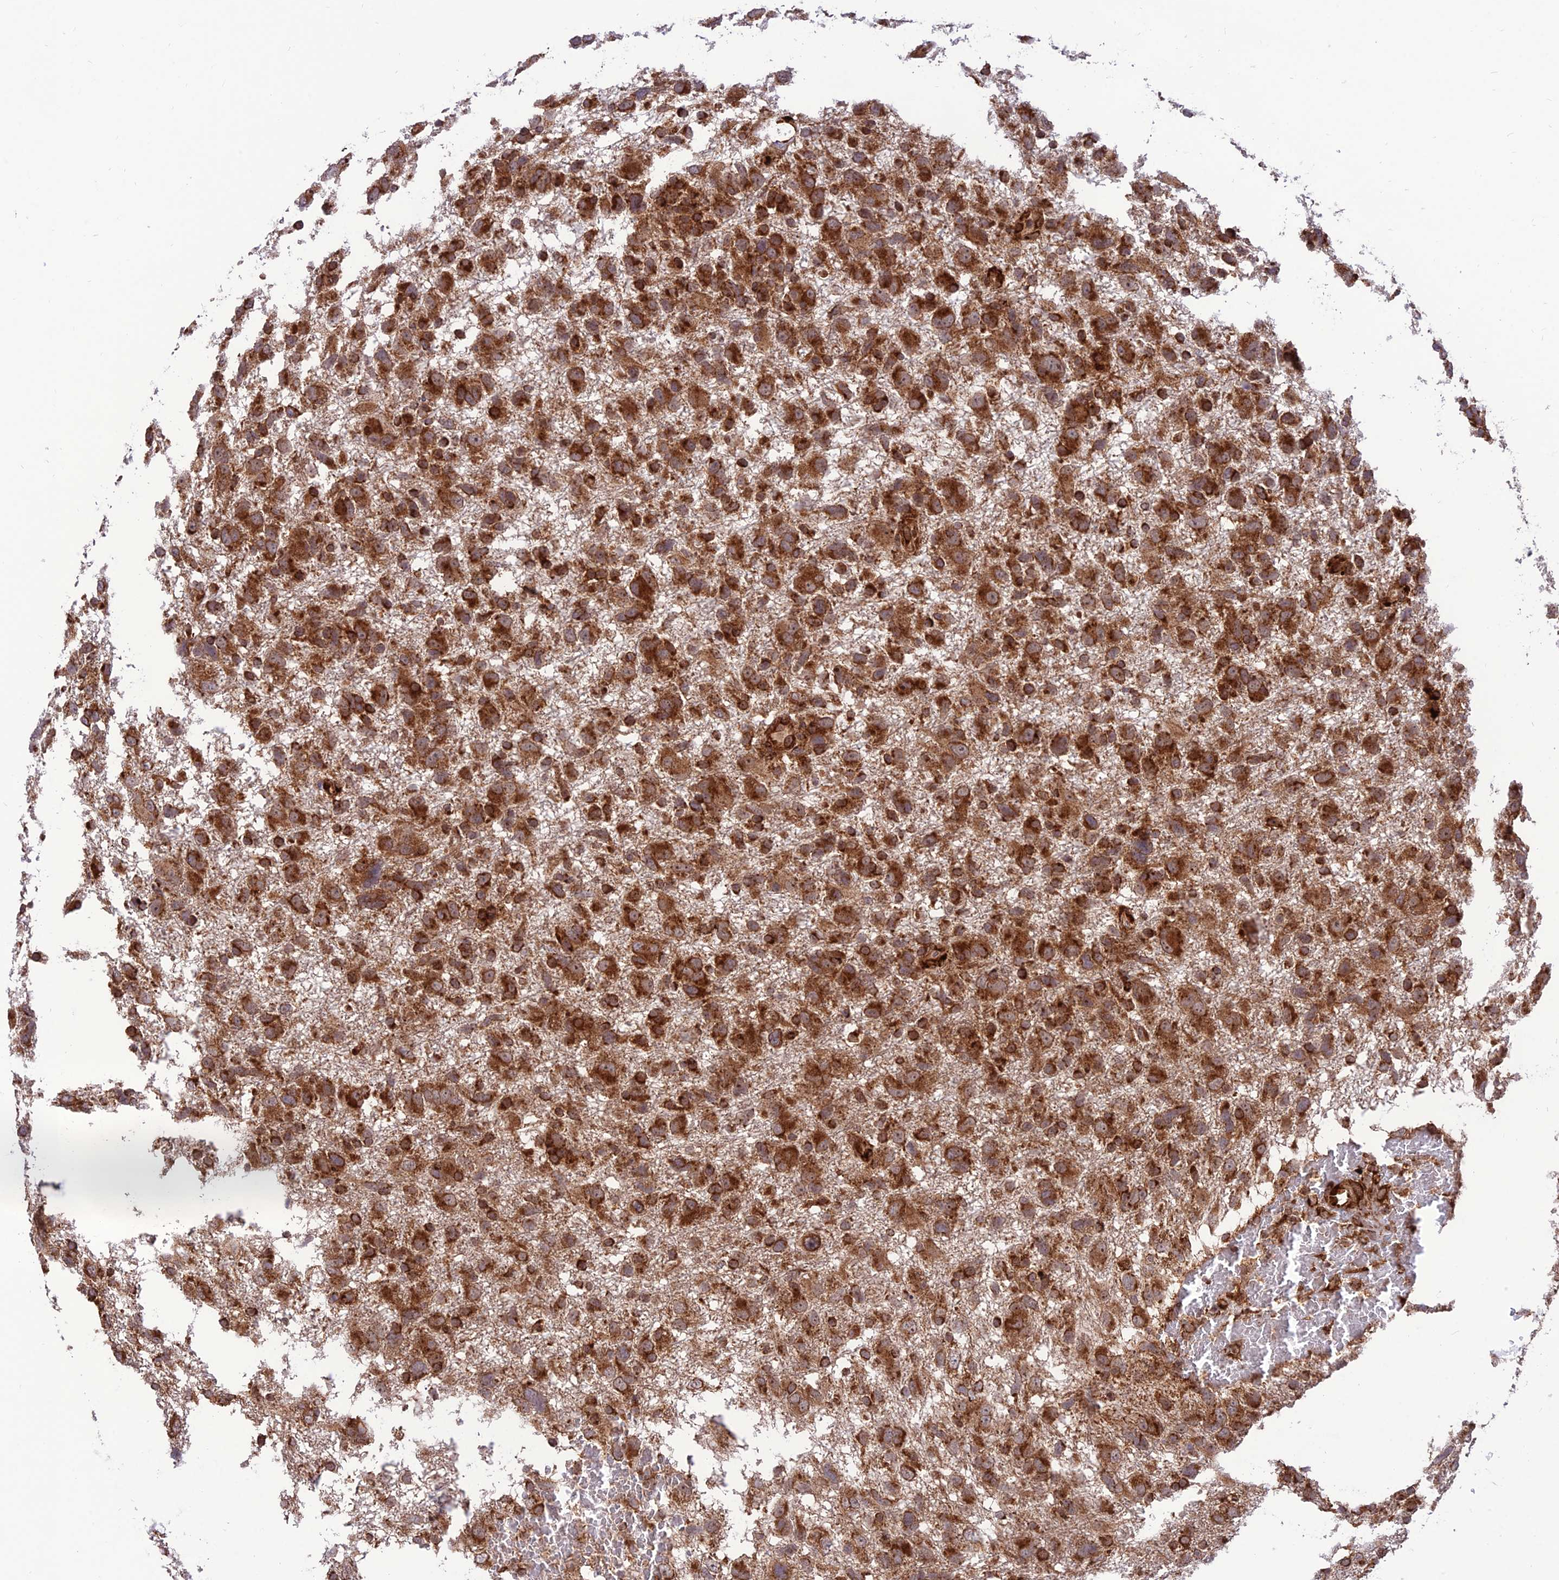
{"staining": {"intensity": "strong", "quantity": ">75%", "location": "cytoplasmic/membranous"}, "tissue": "glioma", "cell_type": "Tumor cells", "image_type": "cancer", "snomed": [{"axis": "morphology", "description": "Glioma, malignant, High grade"}, {"axis": "topography", "description": "Brain"}], "caption": "Malignant high-grade glioma stained with immunohistochemistry shows strong cytoplasmic/membranous staining in about >75% of tumor cells. (DAB = brown stain, brightfield microscopy at high magnification).", "gene": "CRTAP", "patient": {"sex": "male", "age": 61}}